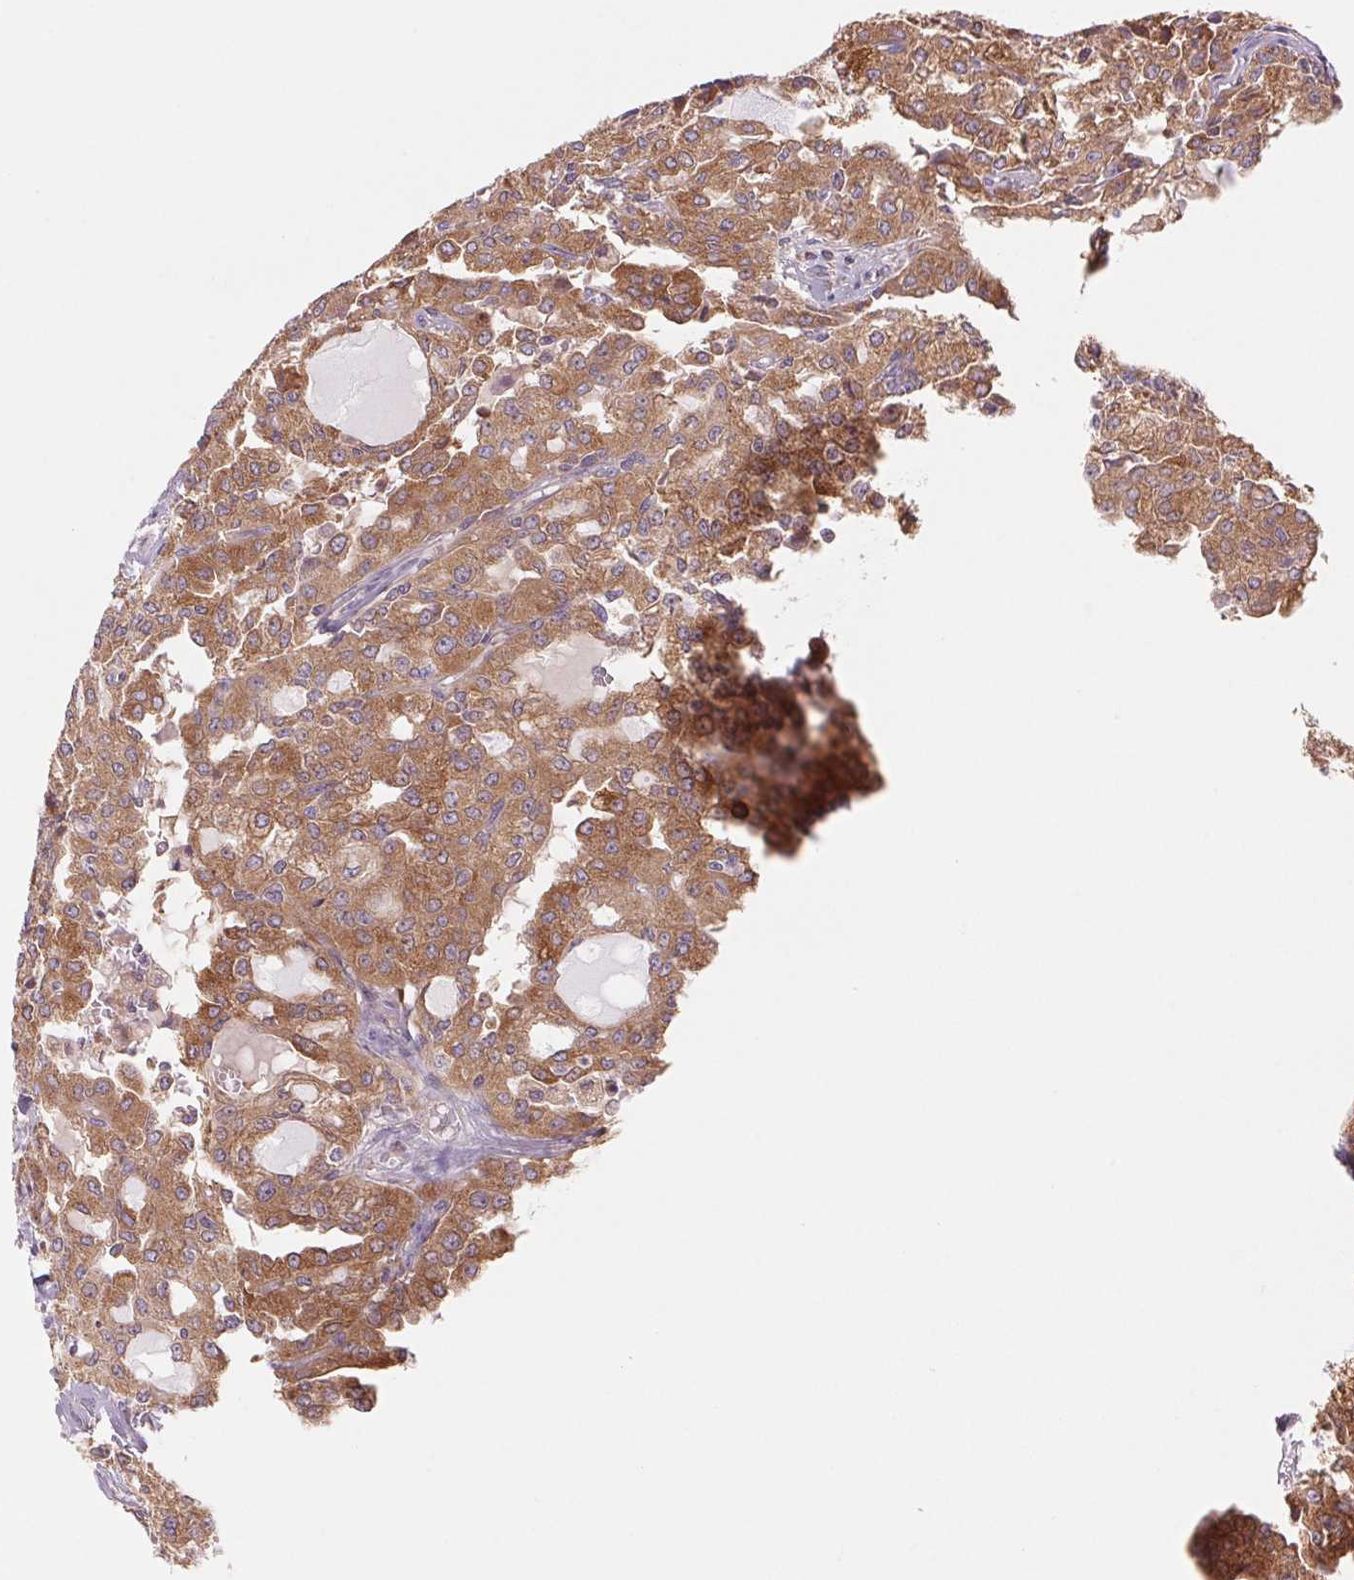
{"staining": {"intensity": "moderate", "quantity": ">75%", "location": "cytoplasmic/membranous"}, "tissue": "head and neck cancer", "cell_type": "Tumor cells", "image_type": "cancer", "snomed": [{"axis": "morphology", "description": "Adenocarcinoma, NOS"}, {"axis": "topography", "description": "Head-Neck"}], "caption": "Brown immunohistochemical staining in head and neck cancer (adenocarcinoma) reveals moderate cytoplasmic/membranous expression in about >75% of tumor cells.", "gene": "RAB1A", "patient": {"sex": "male", "age": 64}}